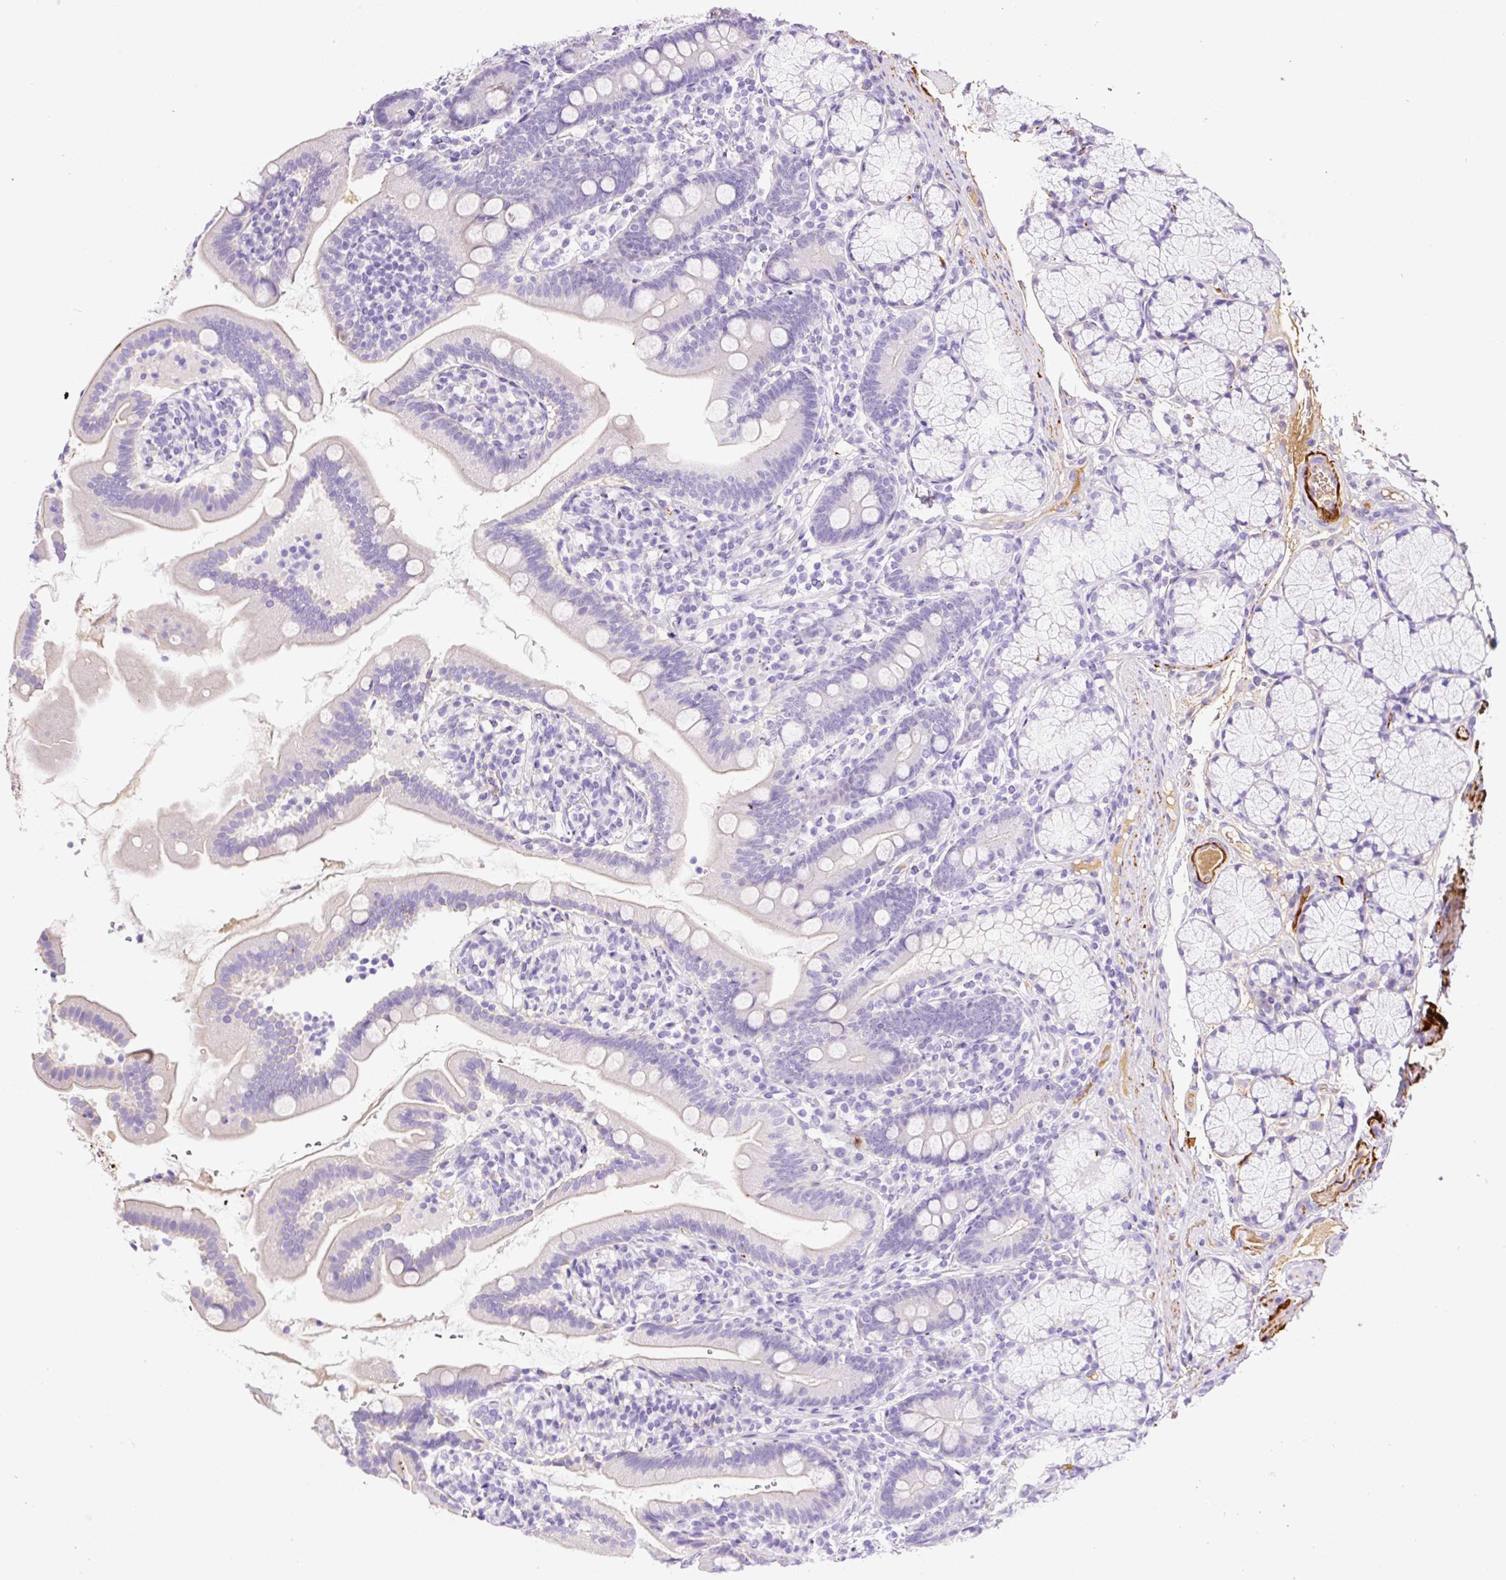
{"staining": {"intensity": "negative", "quantity": "none", "location": "none"}, "tissue": "duodenum", "cell_type": "Glandular cells", "image_type": "normal", "snomed": [{"axis": "morphology", "description": "Normal tissue, NOS"}, {"axis": "topography", "description": "Duodenum"}], "caption": "High magnification brightfield microscopy of unremarkable duodenum stained with DAB (3,3'-diaminobenzidine) (brown) and counterstained with hematoxylin (blue): glandular cells show no significant expression. Brightfield microscopy of immunohistochemistry (IHC) stained with DAB (3,3'-diaminobenzidine) (brown) and hematoxylin (blue), captured at high magnification.", "gene": "APCS", "patient": {"sex": "female", "age": 67}}